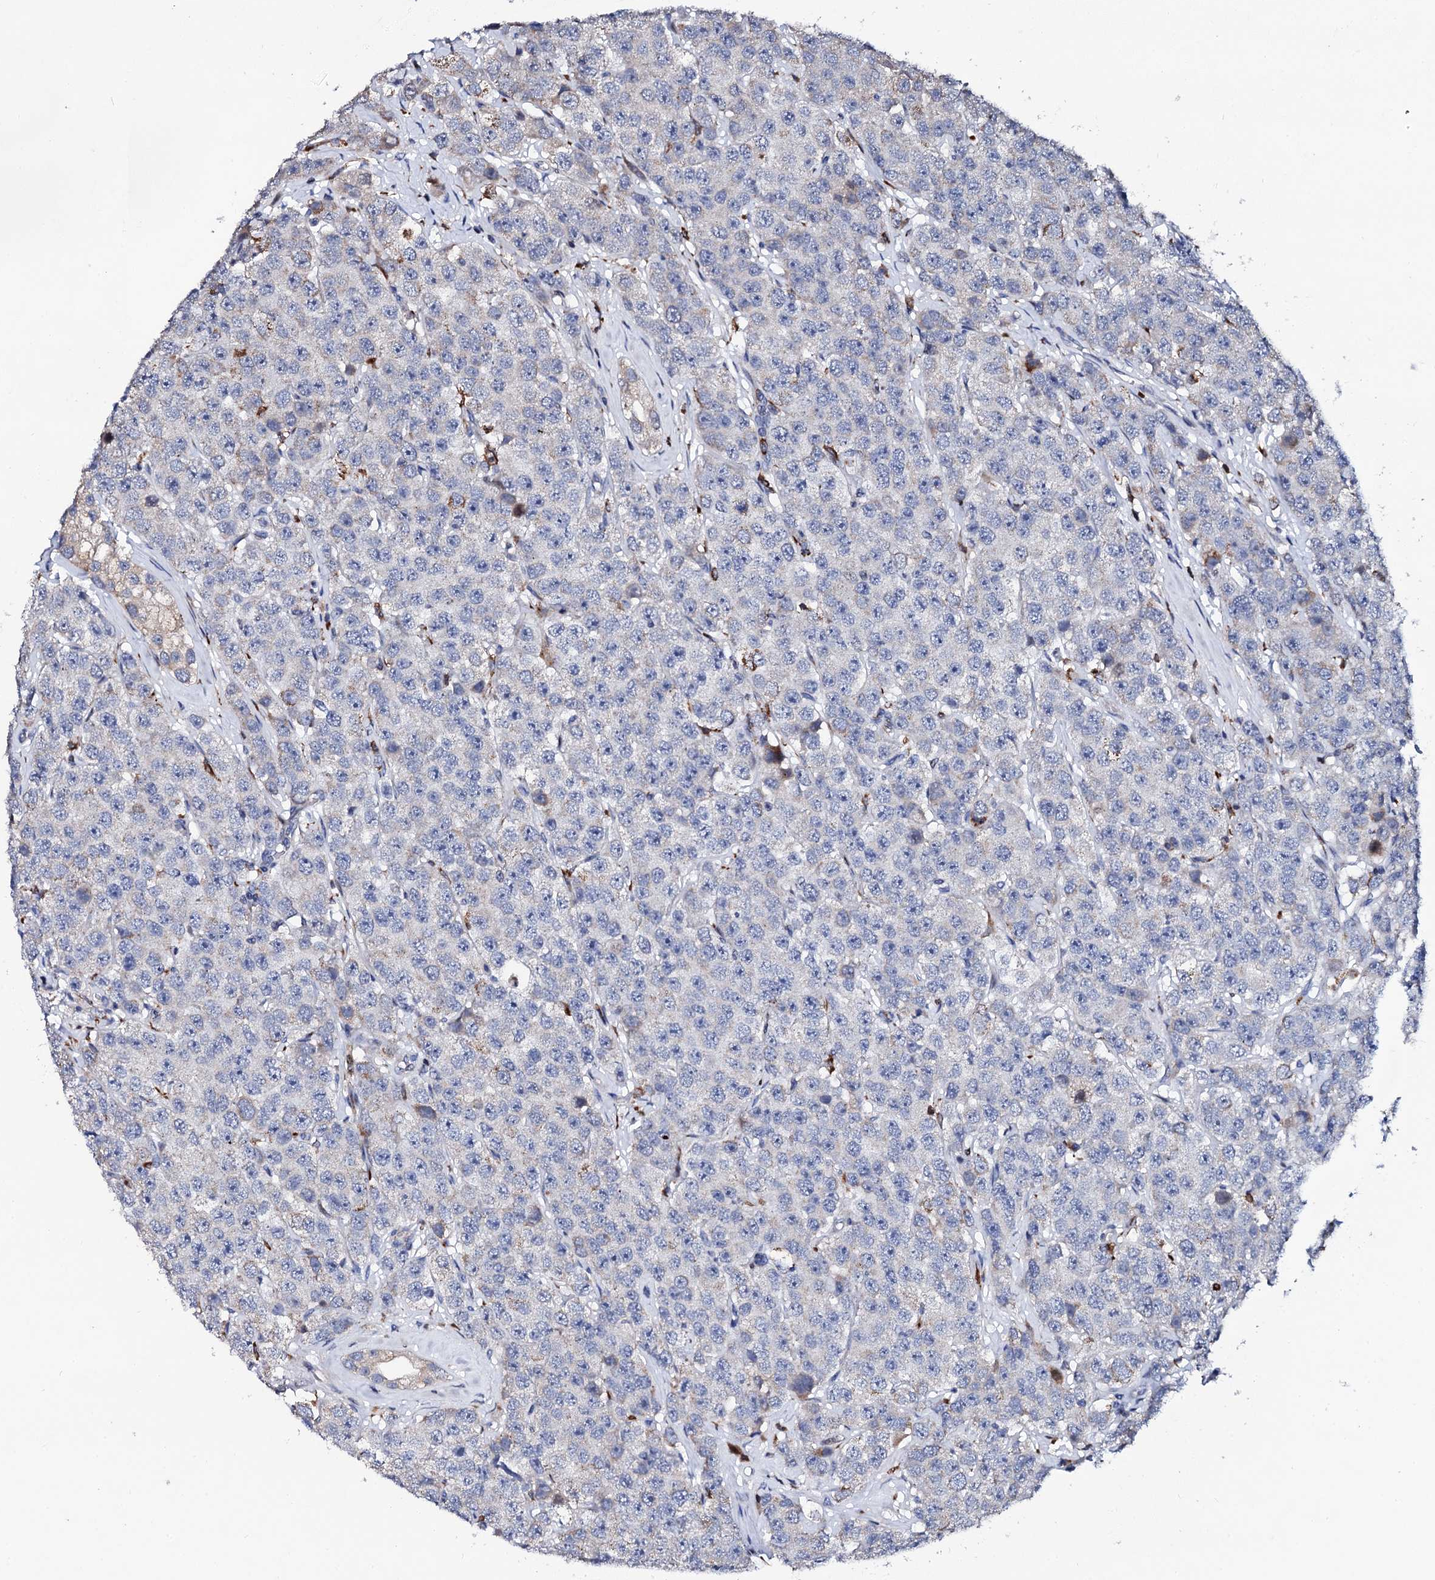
{"staining": {"intensity": "negative", "quantity": "none", "location": "none"}, "tissue": "testis cancer", "cell_type": "Tumor cells", "image_type": "cancer", "snomed": [{"axis": "morphology", "description": "Seminoma, NOS"}, {"axis": "topography", "description": "Testis"}], "caption": "Immunohistochemical staining of testis cancer shows no significant expression in tumor cells.", "gene": "TCIRG1", "patient": {"sex": "male", "age": 28}}